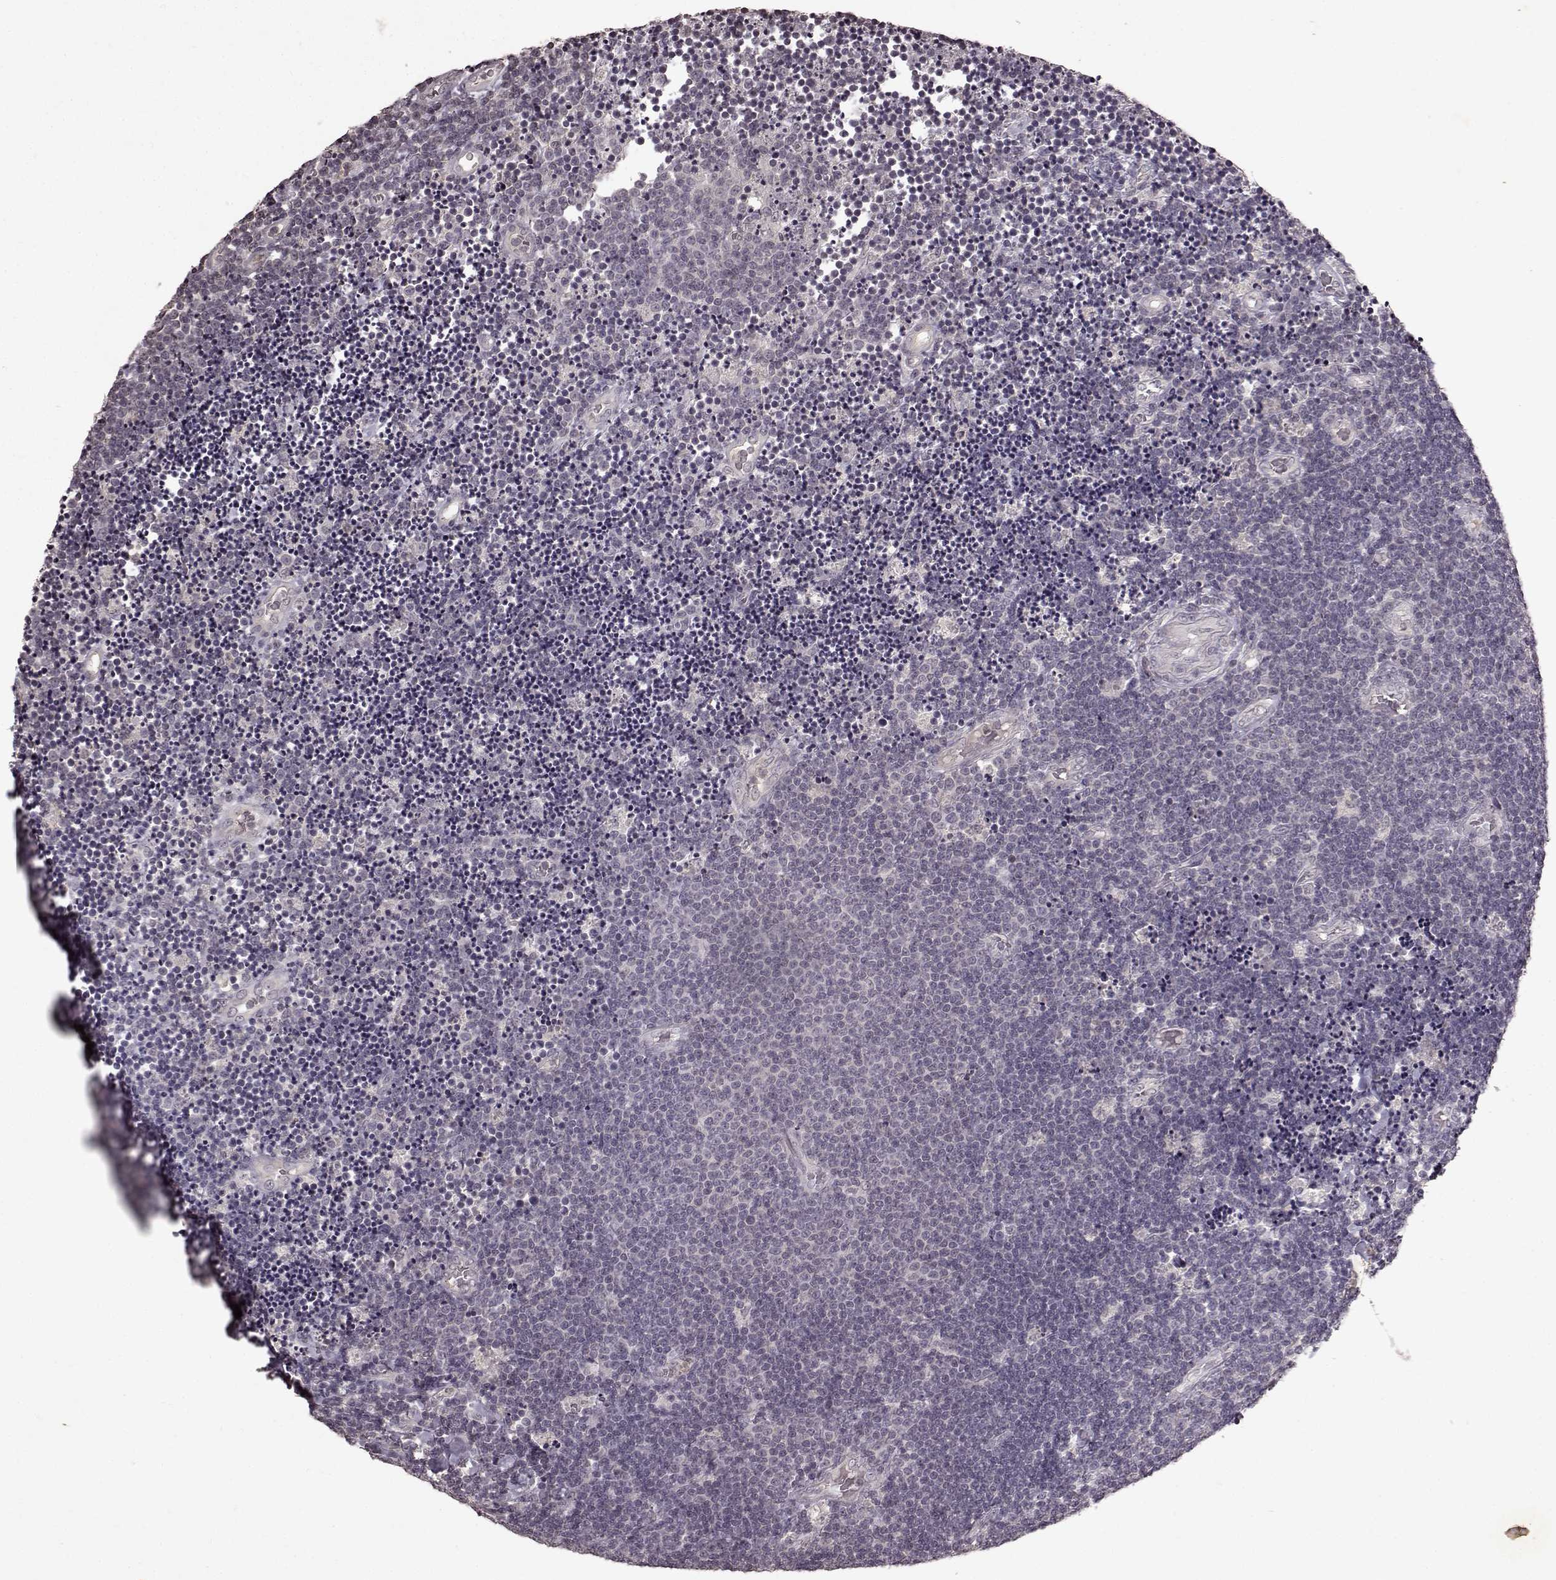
{"staining": {"intensity": "negative", "quantity": "none", "location": "none"}, "tissue": "lymphoma", "cell_type": "Tumor cells", "image_type": "cancer", "snomed": [{"axis": "morphology", "description": "Malignant lymphoma, non-Hodgkin's type, Low grade"}, {"axis": "topography", "description": "Brain"}], "caption": "This is an immunohistochemistry image of malignant lymphoma, non-Hodgkin's type (low-grade). There is no expression in tumor cells.", "gene": "LHB", "patient": {"sex": "female", "age": 66}}